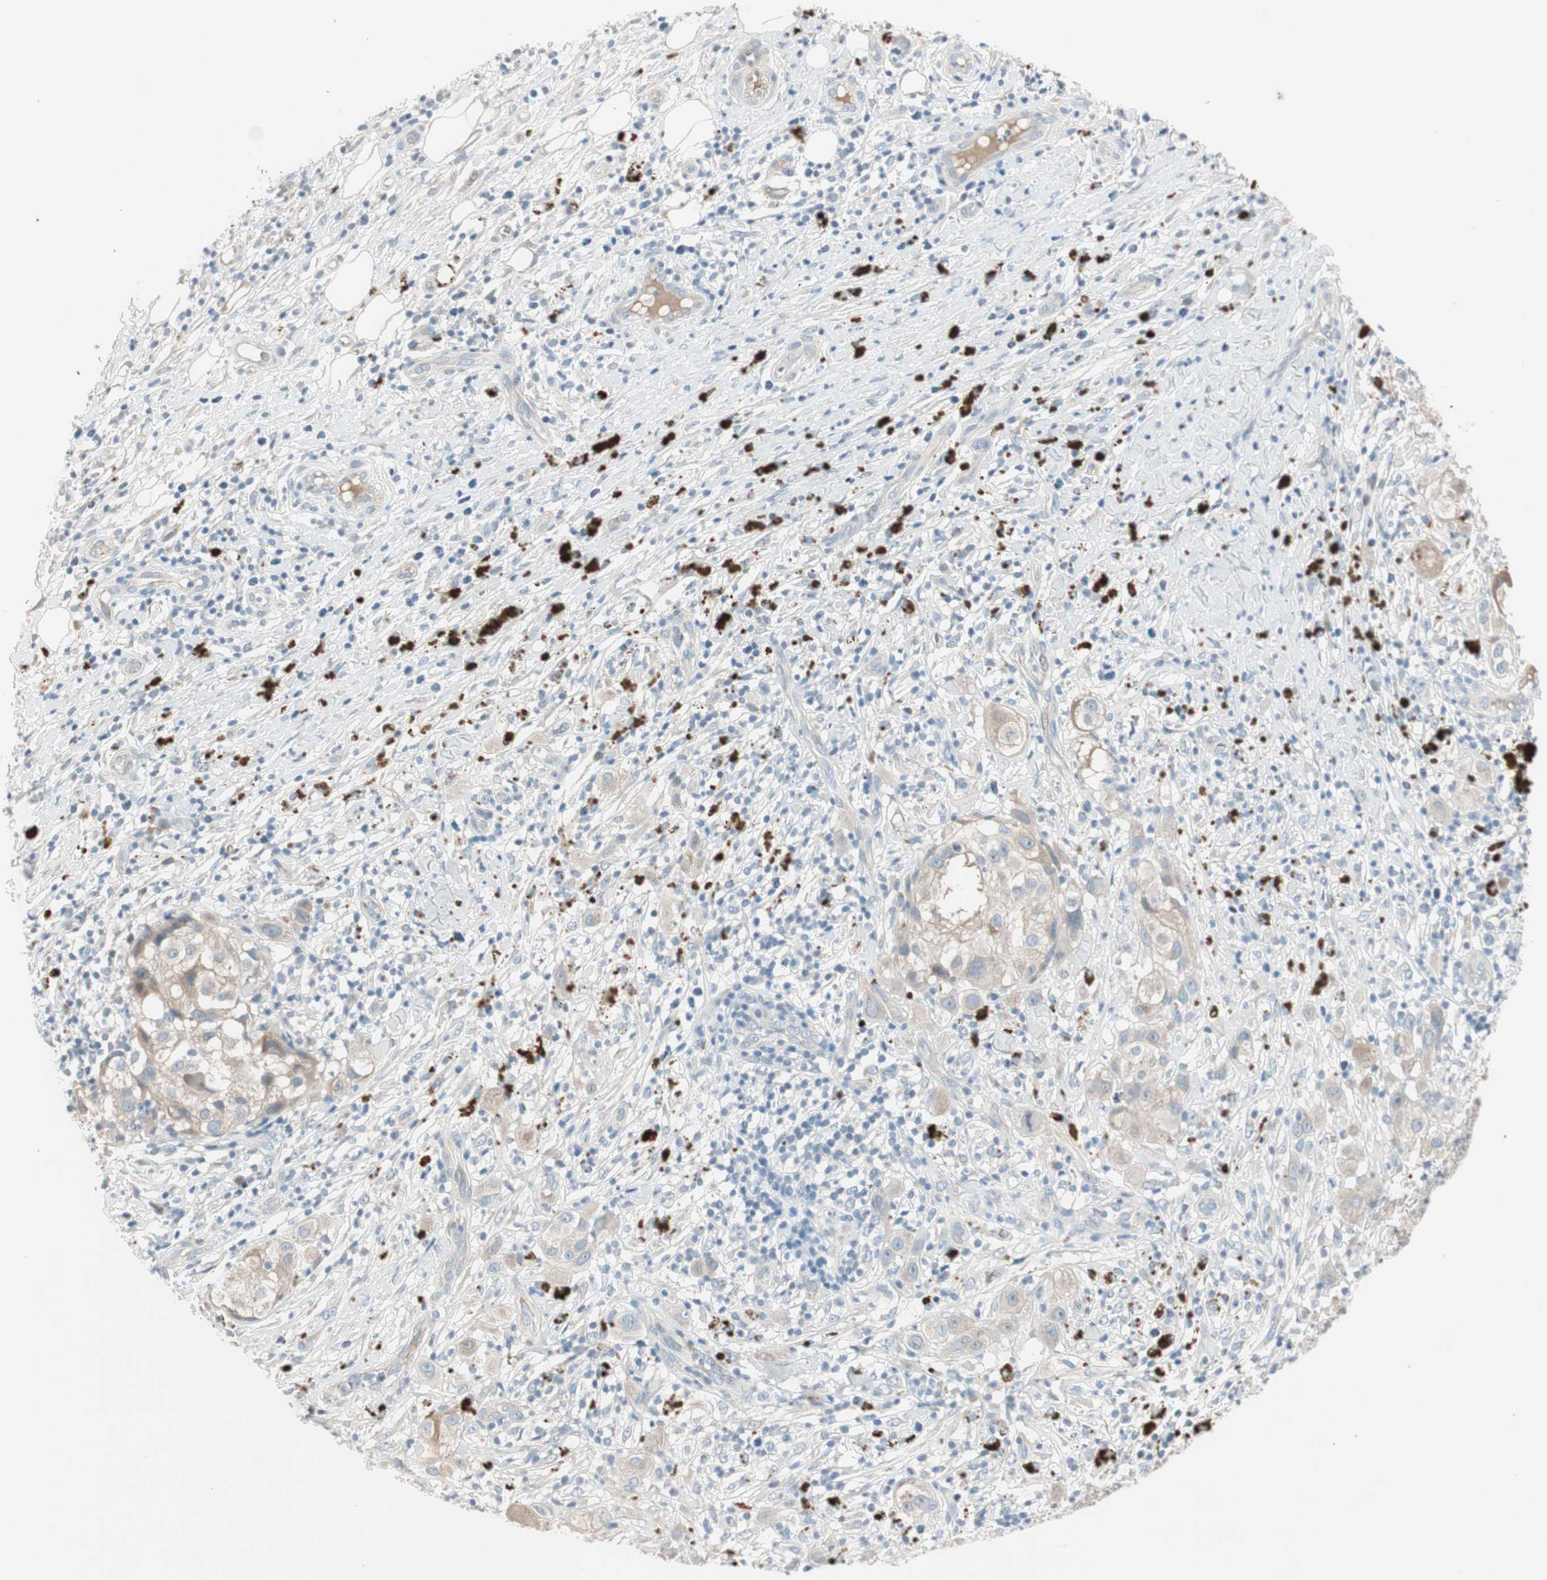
{"staining": {"intensity": "weak", "quantity": ">75%", "location": "cytoplasmic/membranous"}, "tissue": "melanoma", "cell_type": "Tumor cells", "image_type": "cancer", "snomed": [{"axis": "morphology", "description": "Necrosis, NOS"}, {"axis": "morphology", "description": "Malignant melanoma, NOS"}, {"axis": "topography", "description": "Skin"}], "caption": "Immunohistochemical staining of human melanoma exhibits weak cytoplasmic/membranous protein positivity in approximately >75% of tumor cells. Immunohistochemistry stains the protein of interest in brown and the nuclei are stained blue.", "gene": "MAPRE3", "patient": {"sex": "female", "age": 87}}